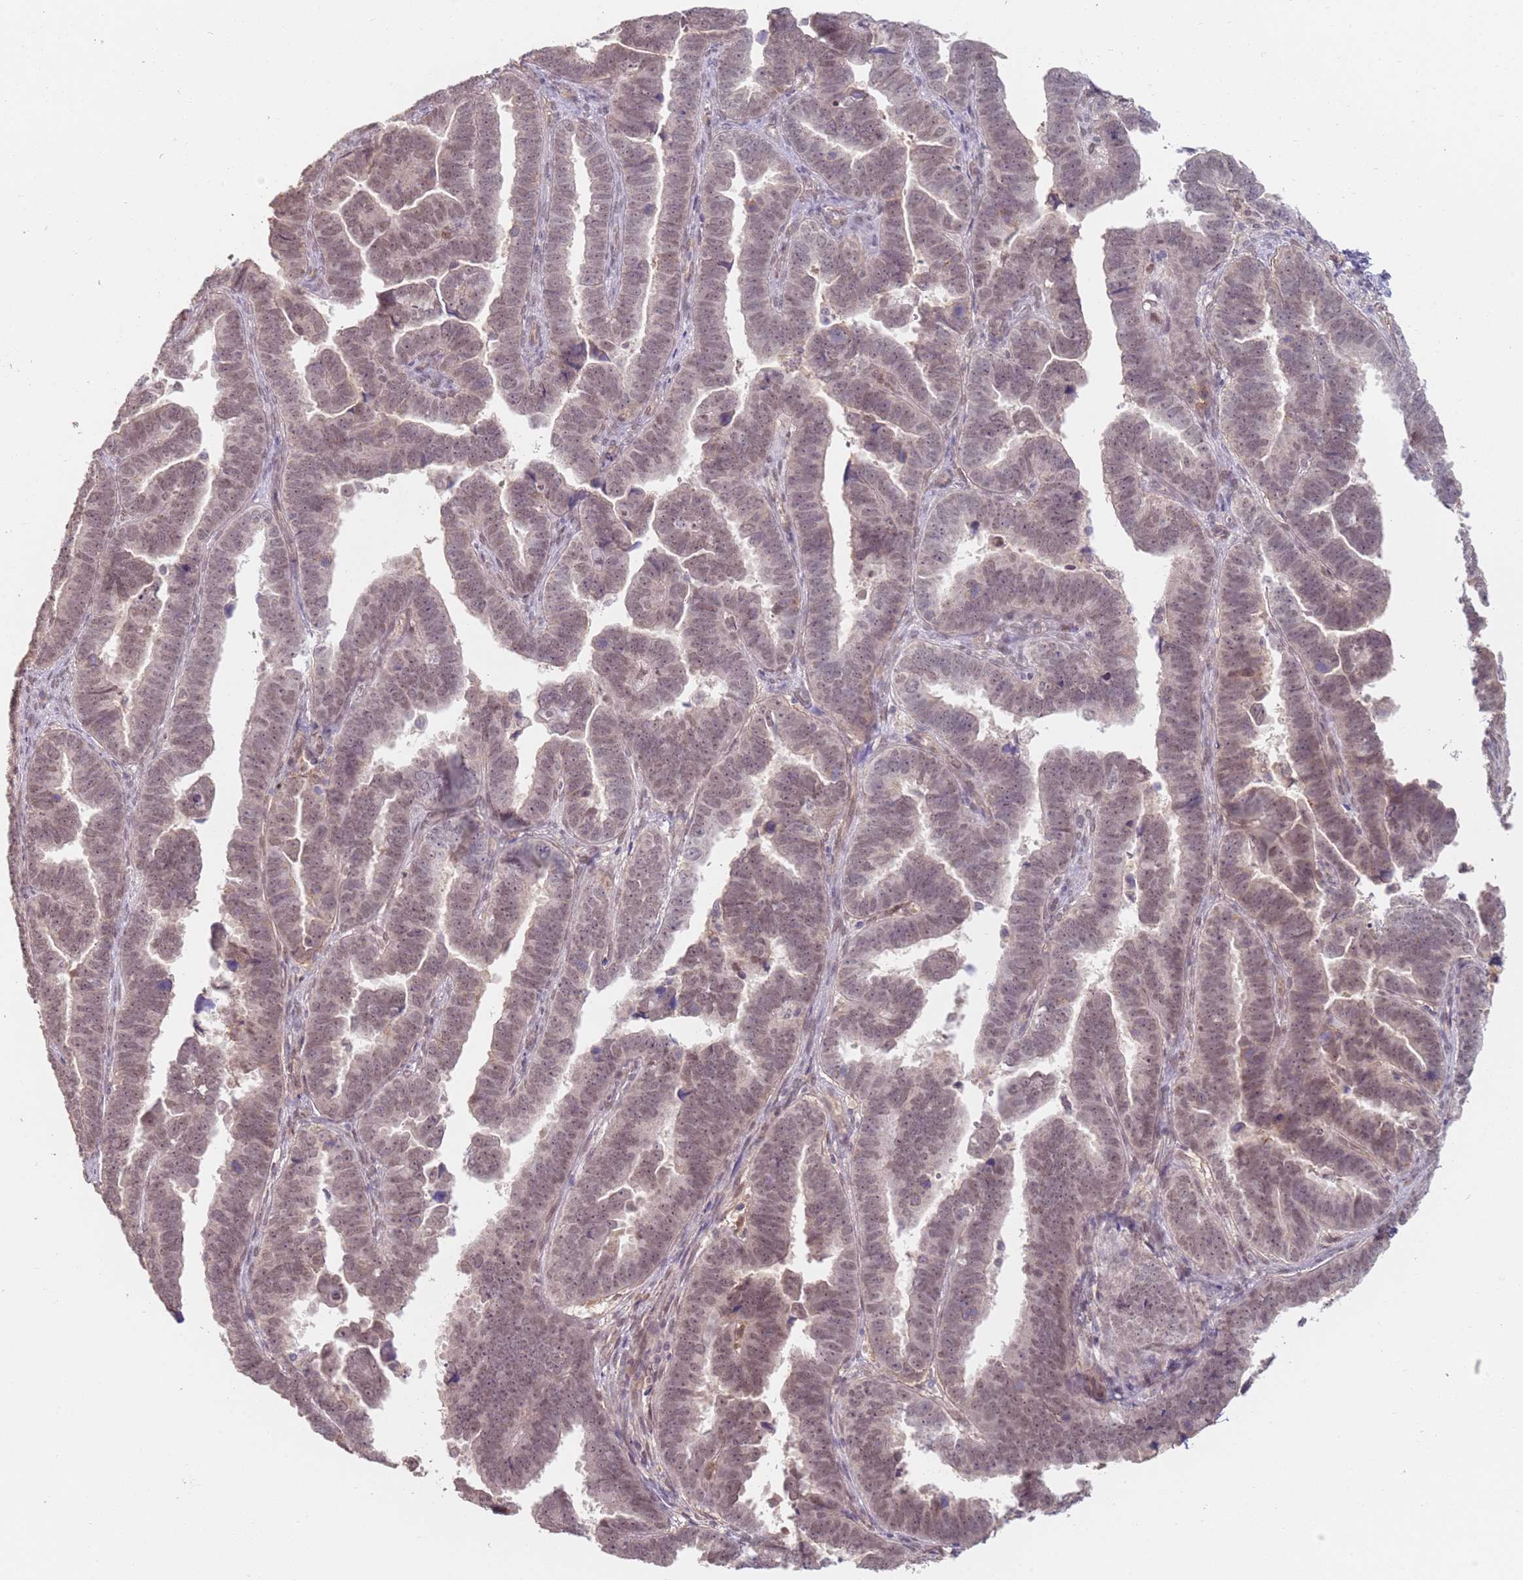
{"staining": {"intensity": "weak", "quantity": ">75%", "location": "nuclear"}, "tissue": "endometrial cancer", "cell_type": "Tumor cells", "image_type": "cancer", "snomed": [{"axis": "morphology", "description": "Adenocarcinoma, NOS"}, {"axis": "topography", "description": "Endometrium"}], "caption": "A low amount of weak nuclear positivity is seen in about >75% of tumor cells in endometrial cancer (adenocarcinoma) tissue. The staining was performed using DAB (3,3'-diaminobenzidine), with brown indicating positive protein expression. Nuclei are stained blue with hematoxylin.", "gene": "WDR93", "patient": {"sex": "female", "age": 75}}